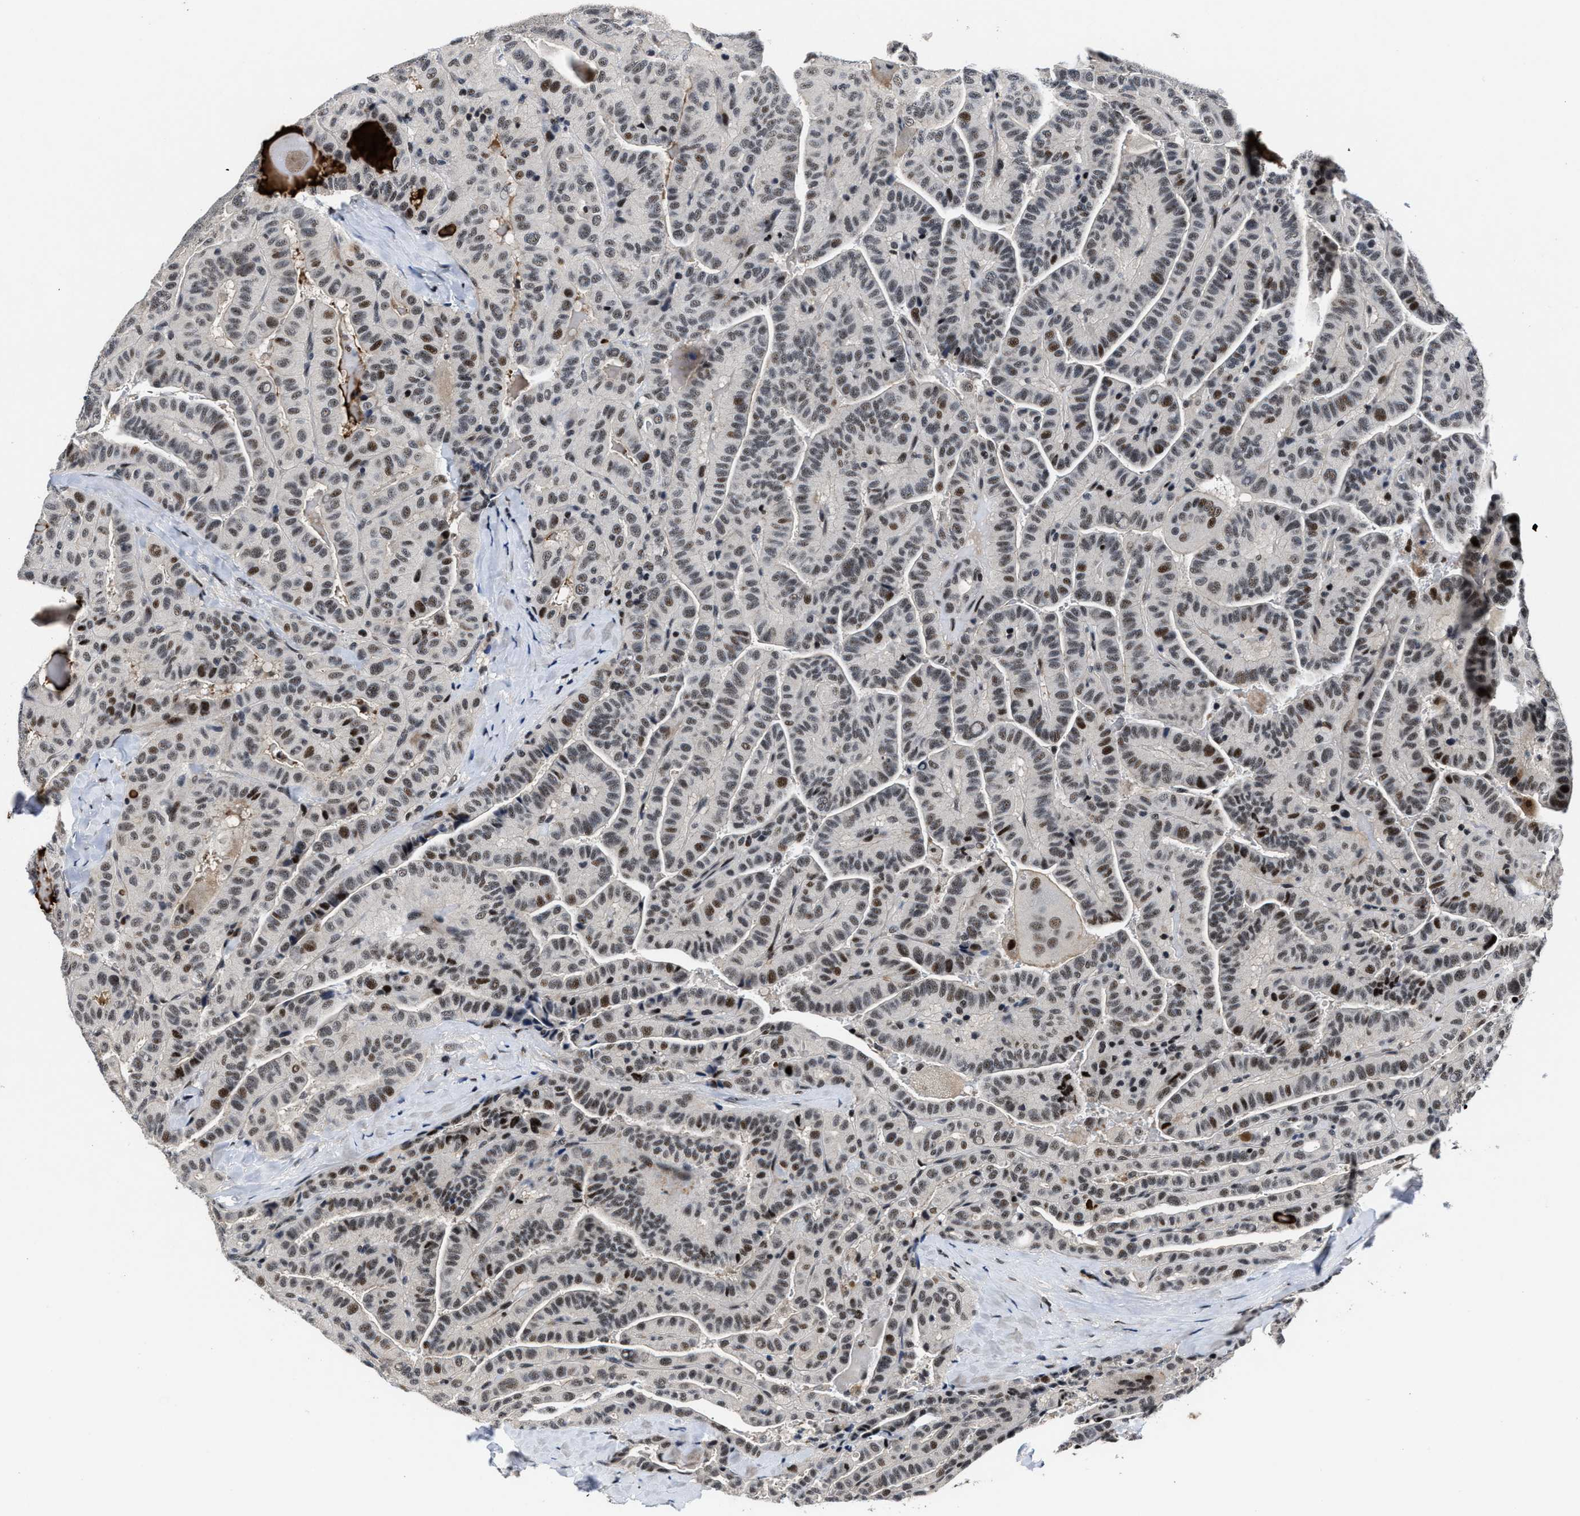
{"staining": {"intensity": "moderate", "quantity": "25%-75%", "location": "nuclear"}, "tissue": "thyroid cancer", "cell_type": "Tumor cells", "image_type": "cancer", "snomed": [{"axis": "morphology", "description": "Papillary adenocarcinoma, NOS"}, {"axis": "topography", "description": "Thyroid gland"}], "caption": "Immunohistochemistry histopathology image of neoplastic tissue: thyroid cancer stained using immunohistochemistry (IHC) reveals medium levels of moderate protein expression localized specifically in the nuclear of tumor cells, appearing as a nuclear brown color.", "gene": "ZNF233", "patient": {"sex": "male", "age": 77}}